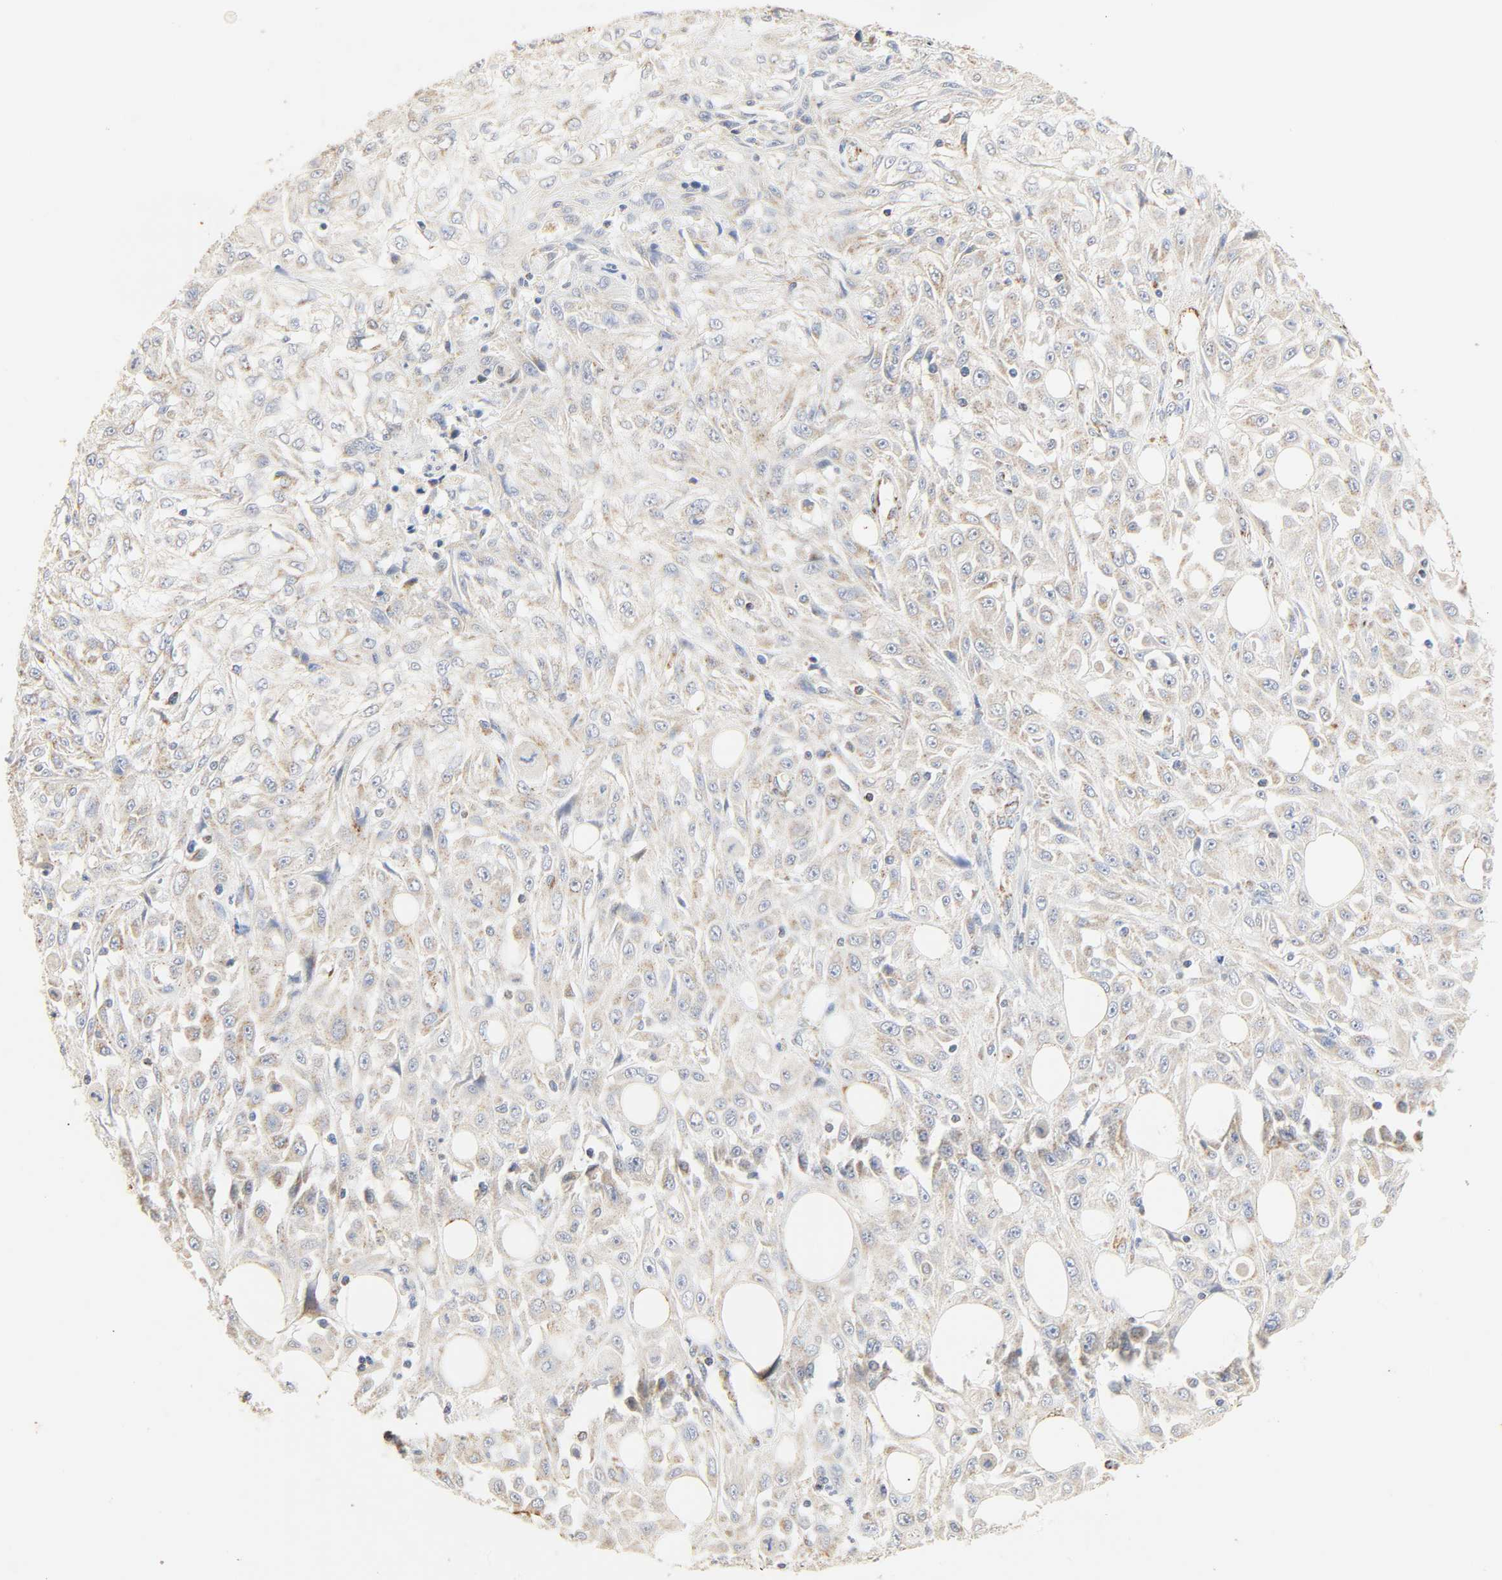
{"staining": {"intensity": "weak", "quantity": "<25%", "location": "cytoplasmic/membranous"}, "tissue": "skin cancer", "cell_type": "Tumor cells", "image_type": "cancer", "snomed": [{"axis": "morphology", "description": "Squamous cell carcinoma, NOS"}, {"axis": "topography", "description": "Skin"}], "caption": "IHC micrograph of neoplastic tissue: squamous cell carcinoma (skin) stained with DAB shows no significant protein expression in tumor cells.", "gene": "ACAT1", "patient": {"sex": "male", "age": 75}}